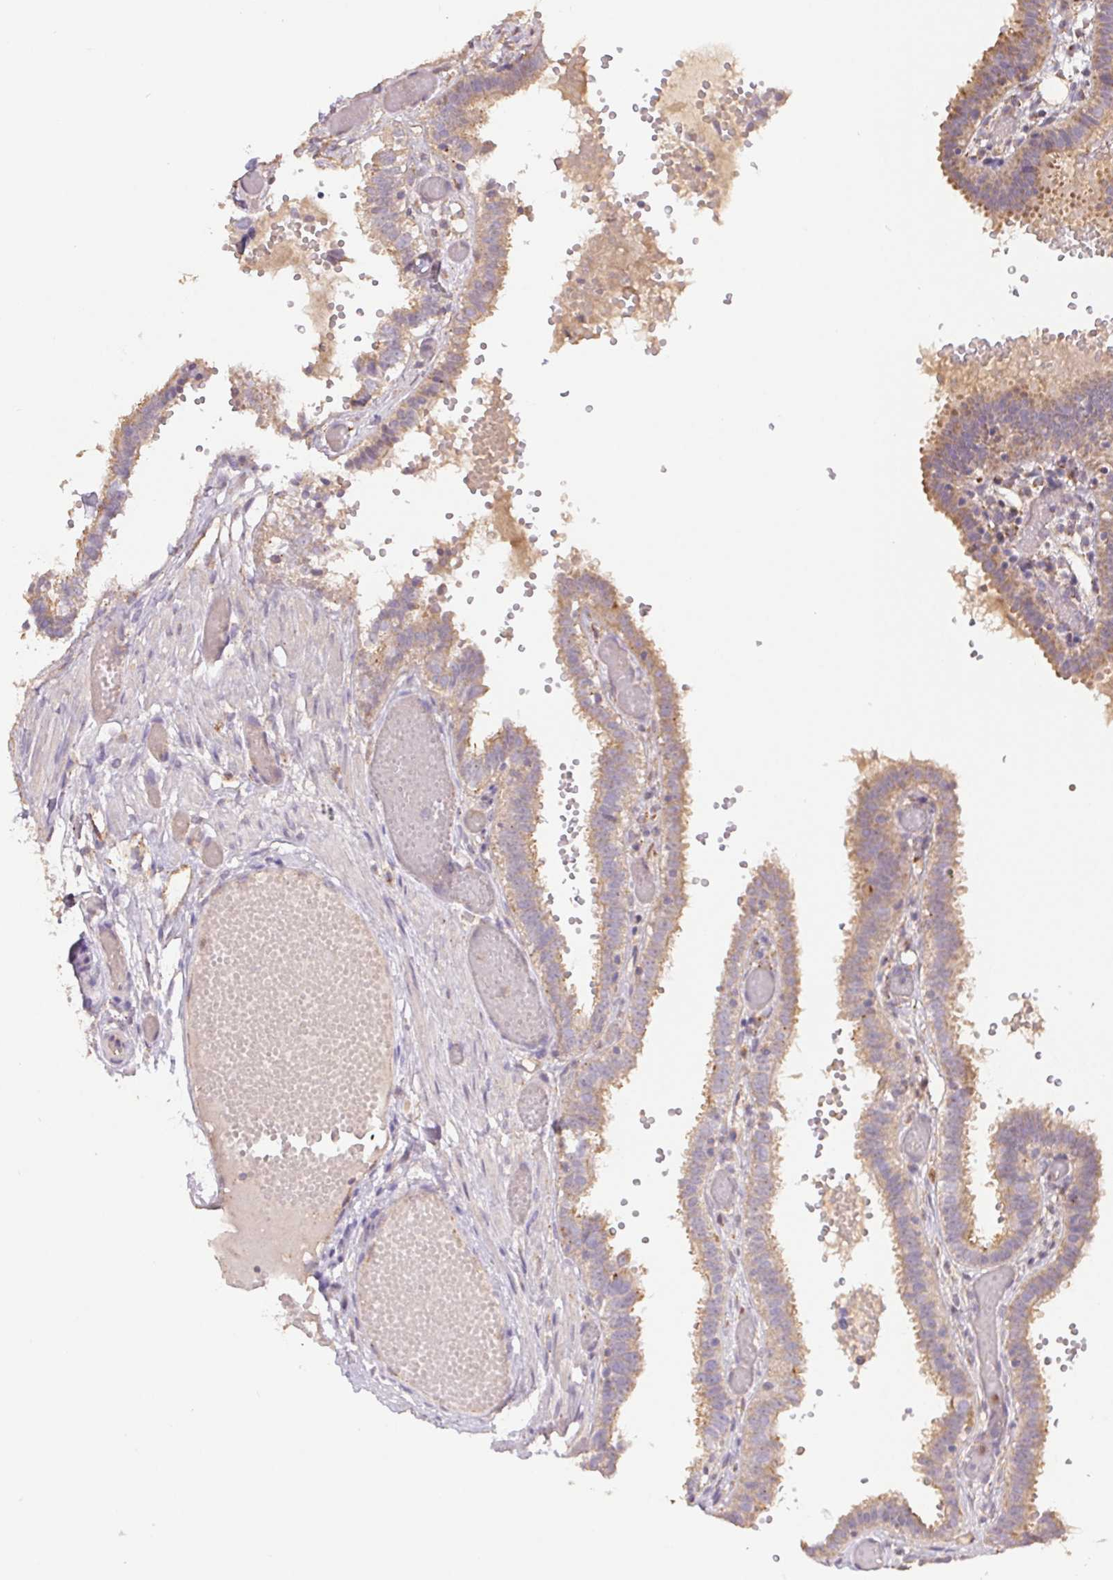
{"staining": {"intensity": "moderate", "quantity": "25%-75%", "location": "cytoplasmic/membranous"}, "tissue": "fallopian tube", "cell_type": "Glandular cells", "image_type": "normal", "snomed": [{"axis": "morphology", "description": "Normal tissue, NOS"}, {"axis": "topography", "description": "Fallopian tube"}], "caption": "Immunohistochemical staining of benign fallopian tube shows medium levels of moderate cytoplasmic/membranous staining in approximately 25%-75% of glandular cells. (DAB (3,3'-diaminobenzidine) IHC with brightfield microscopy, high magnification).", "gene": "RAB11A", "patient": {"sex": "female", "age": 37}}